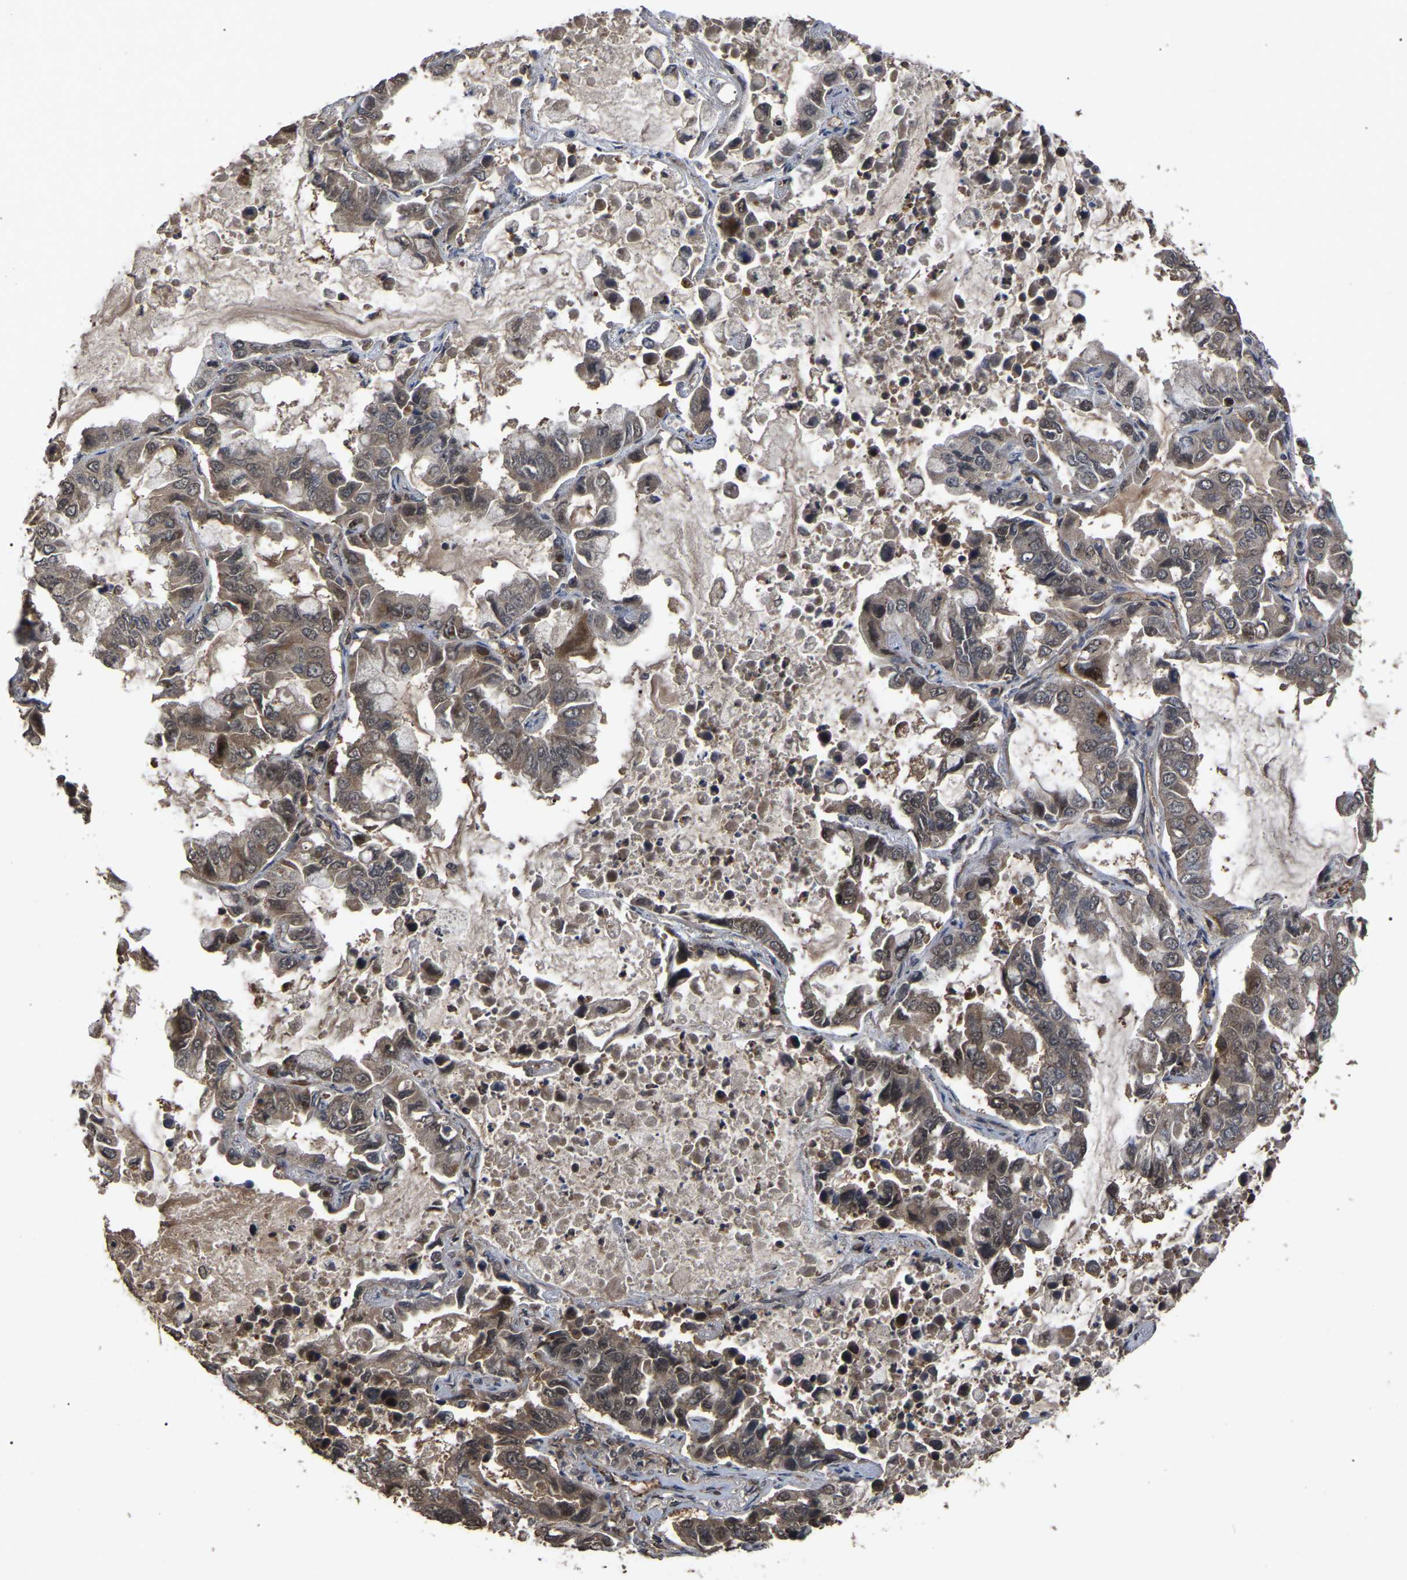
{"staining": {"intensity": "weak", "quantity": ">75%", "location": "cytoplasmic/membranous"}, "tissue": "lung cancer", "cell_type": "Tumor cells", "image_type": "cancer", "snomed": [{"axis": "morphology", "description": "Adenocarcinoma, NOS"}, {"axis": "topography", "description": "Lung"}], "caption": "A high-resolution image shows immunohistochemistry staining of lung cancer, which reveals weak cytoplasmic/membranous positivity in approximately >75% of tumor cells. (Brightfield microscopy of DAB IHC at high magnification).", "gene": "FAM161B", "patient": {"sex": "male", "age": 64}}